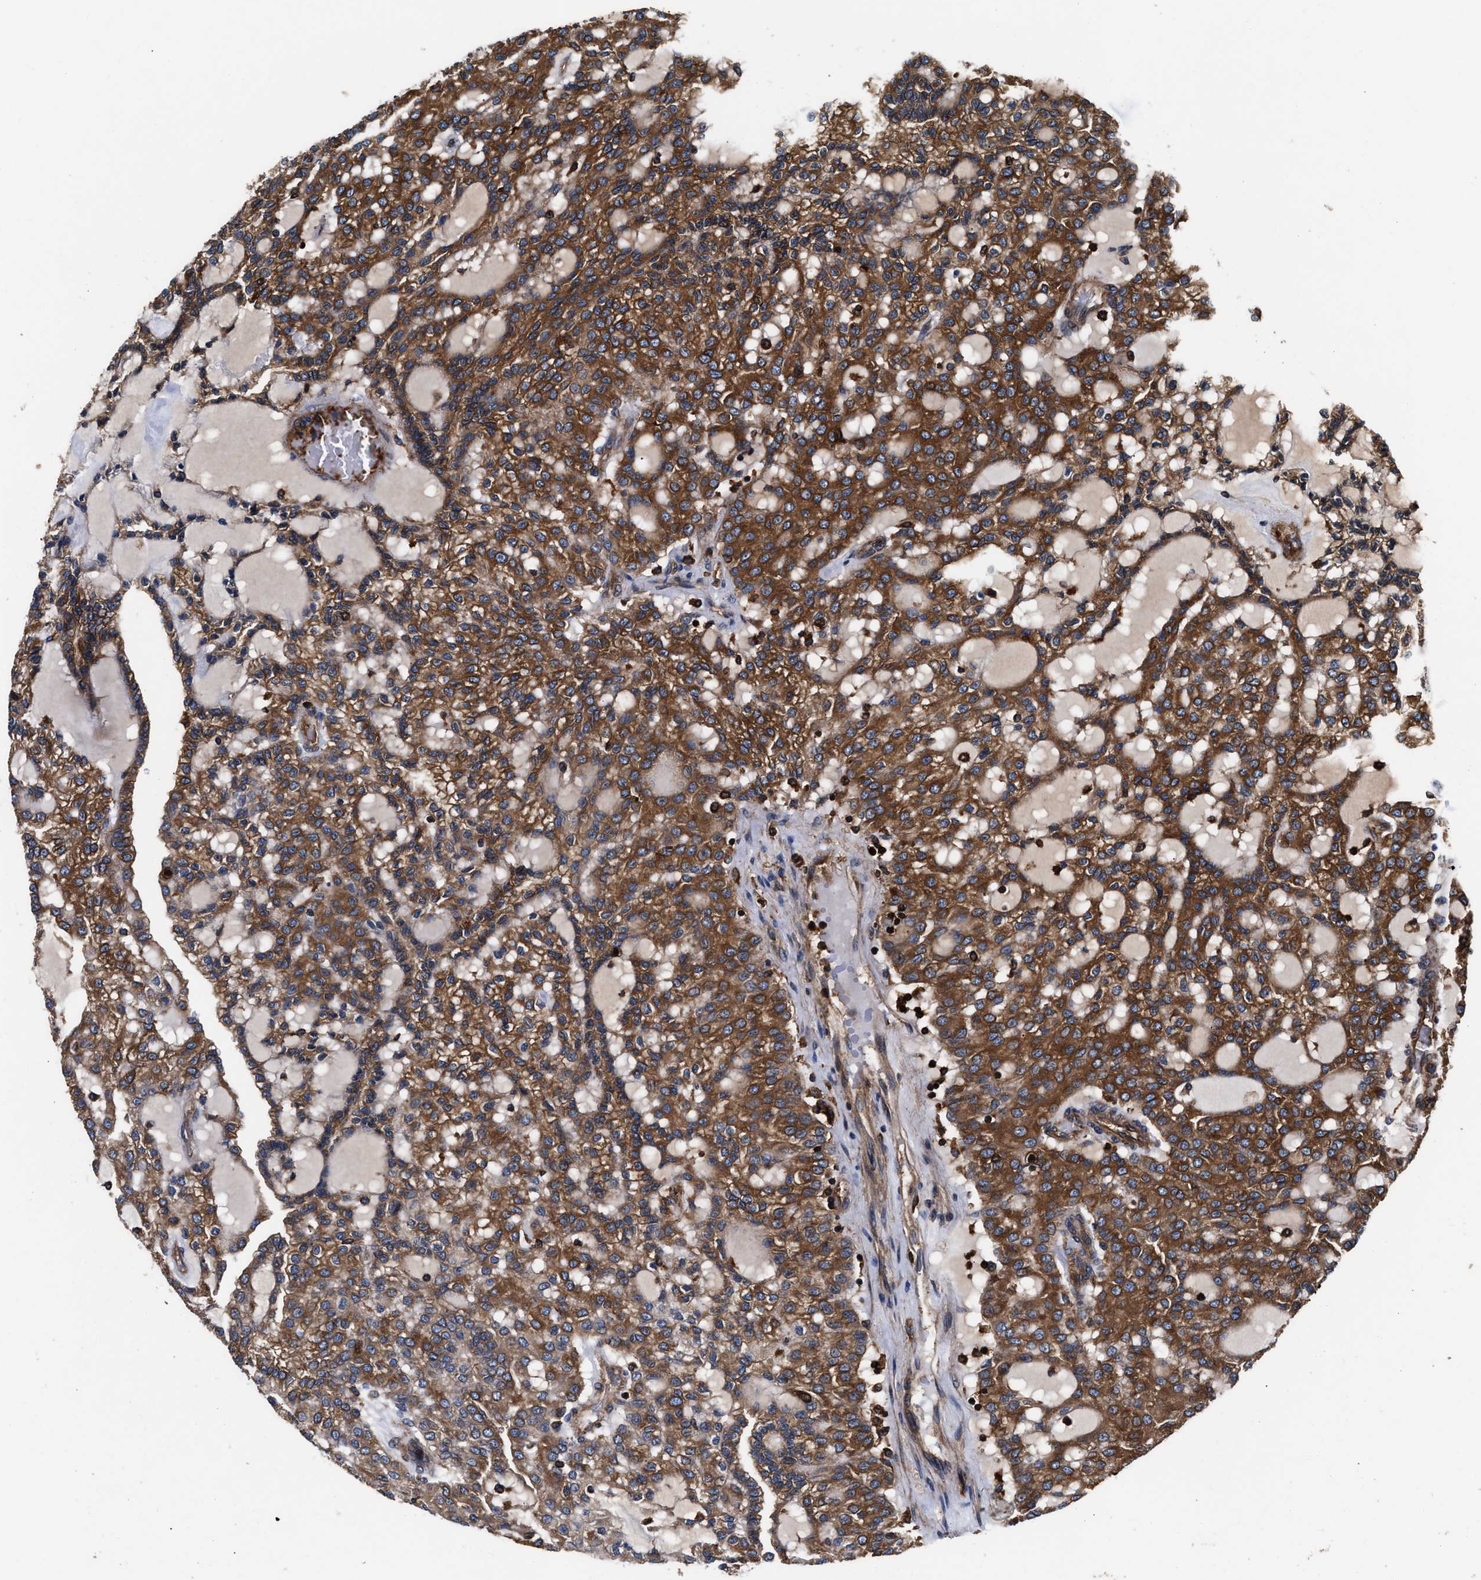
{"staining": {"intensity": "strong", "quantity": ">75%", "location": "cytoplasmic/membranous"}, "tissue": "renal cancer", "cell_type": "Tumor cells", "image_type": "cancer", "snomed": [{"axis": "morphology", "description": "Adenocarcinoma, NOS"}, {"axis": "topography", "description": "Kidney"}], "caption": "A photomicrograph of adenocarcinoma (renal) stained for a protein demonstrates strong cytoplasmic/membranous brown staining in tumor cells.", "gene": "KYAT1", "patient": {"sex": "male", "age": 63}}